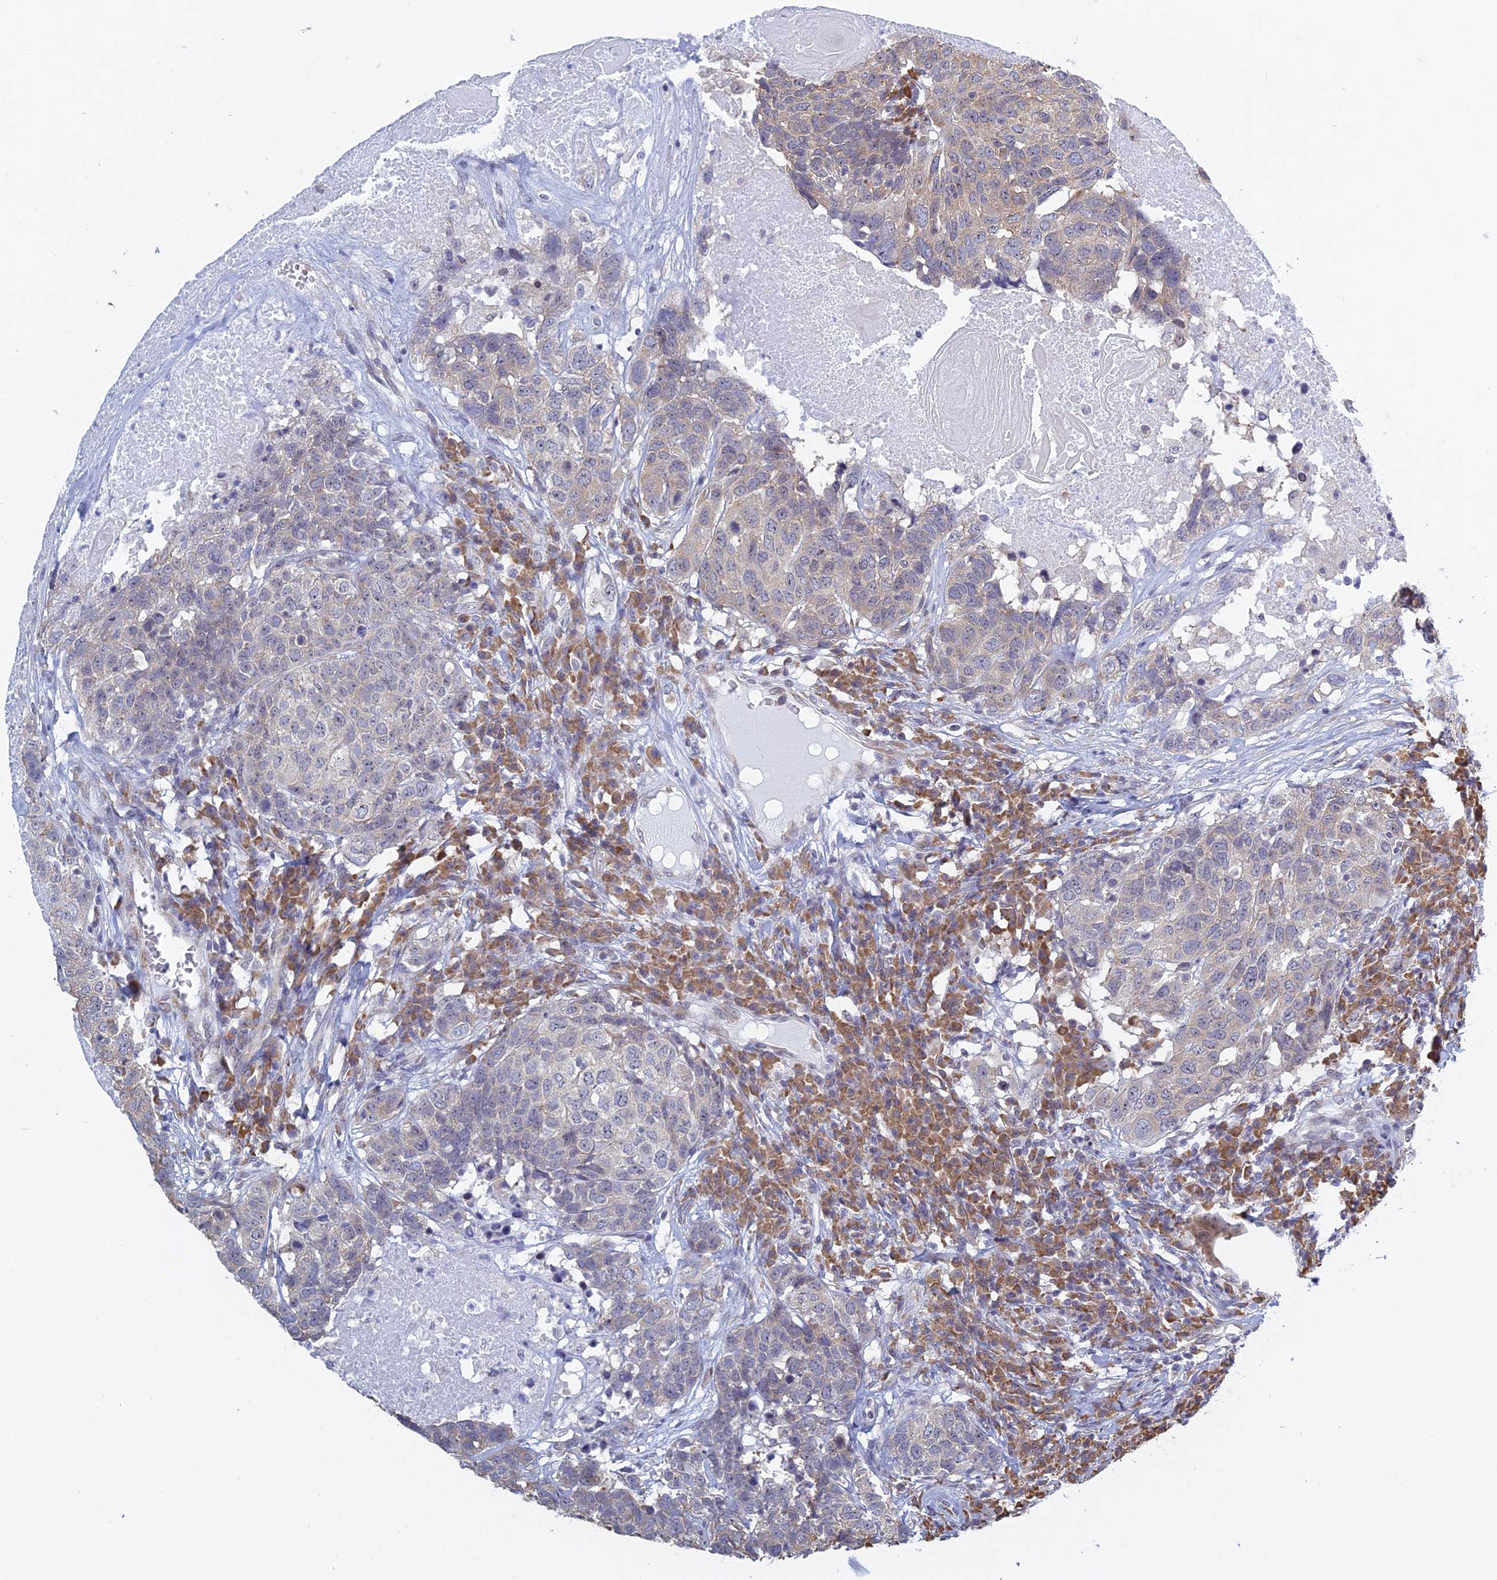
{"staining": {"intensity": "weak", "quantity": "<25%", "location": "cytoplasmic/membranous"}, "tissue": "head and neck cancer", "cell_type": "Tumor cells", "image_type": "cancer", "snomed": [{"axis": "morphology", "description": "Squamous cell carcinoma, NOS"}, {"axis": "topography", "description": "Head-Neck"}], "caption": "DAB immunohistochemical staining of human head and neck squamous cell carcinoma demonstrates no significant positivity in tumor cells.", "gene": "RPS19BP1", "patient": {"sex": "male", "age": 66}}